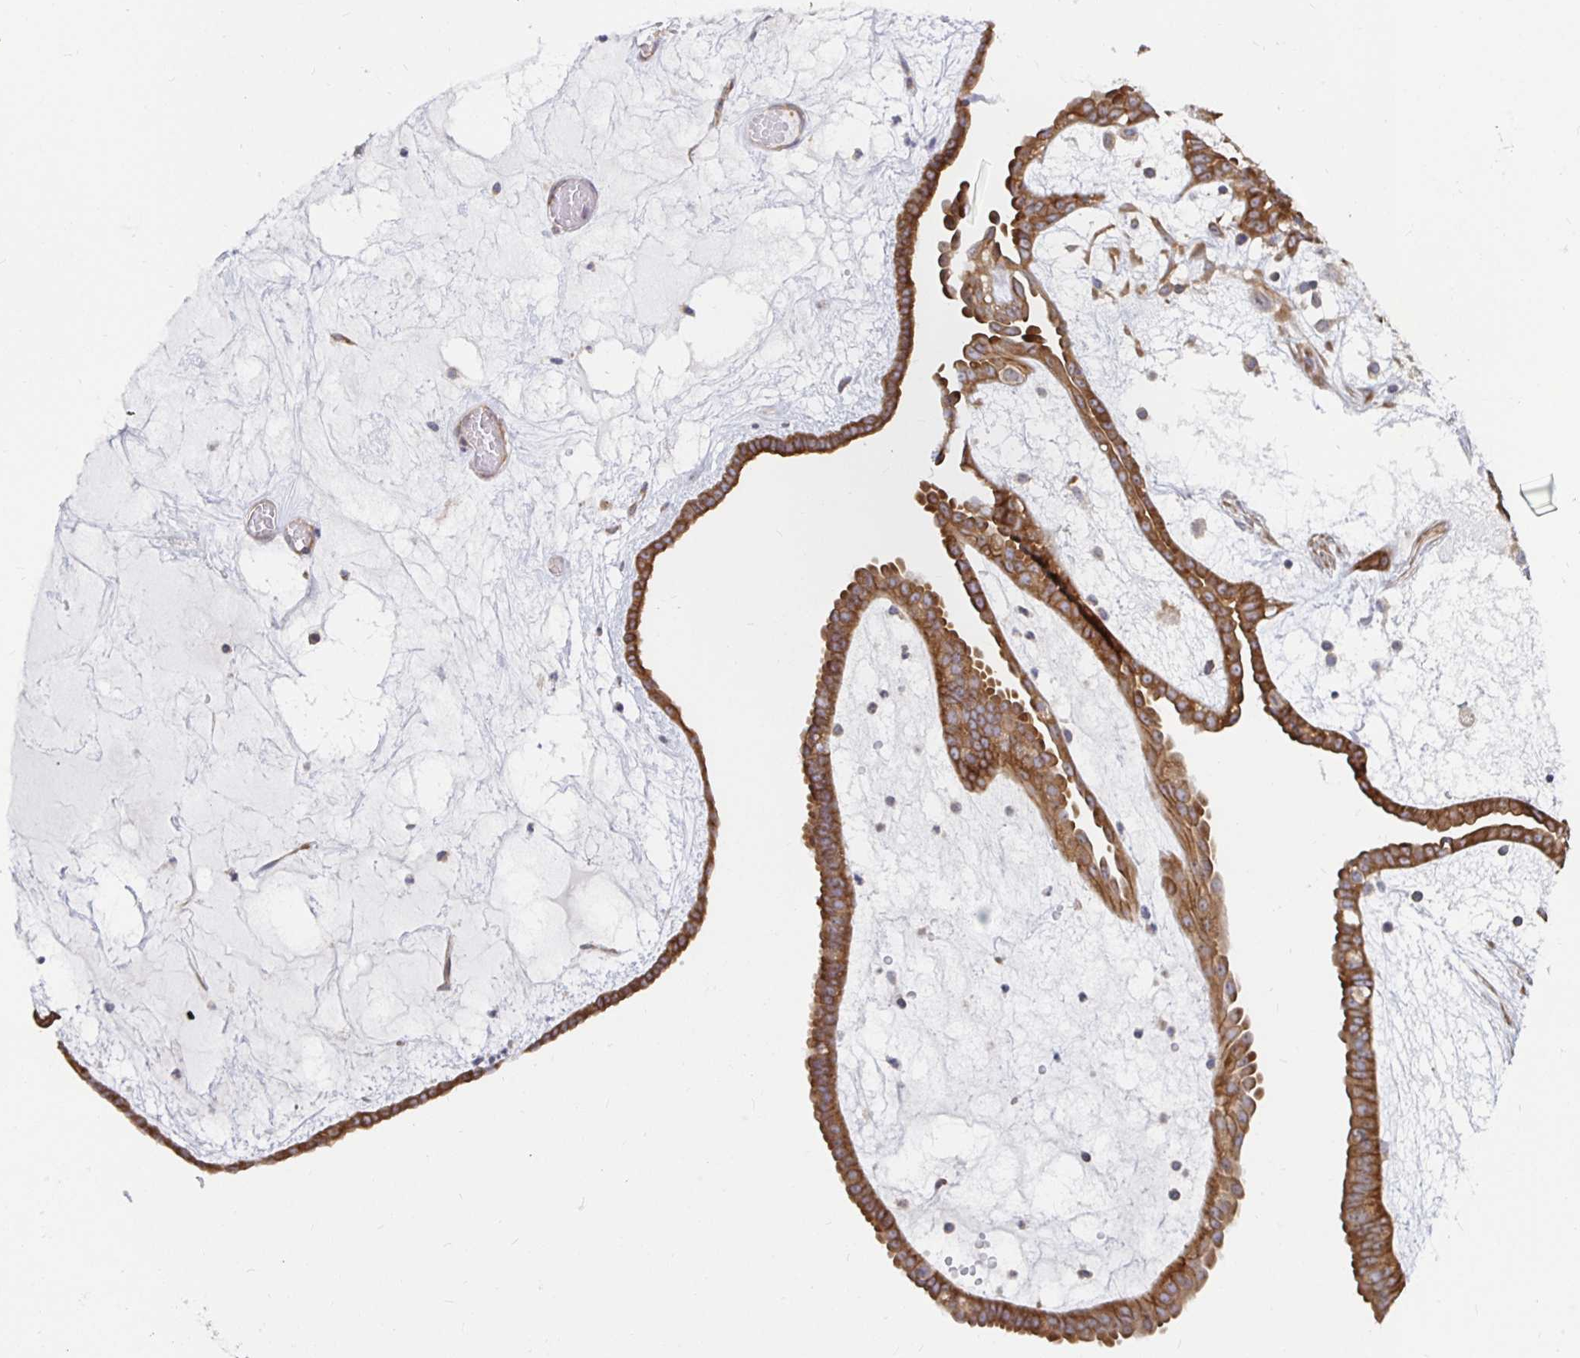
{"staining": {"intensity": "strong", "quantity": ">75%", "location": "cytoplasmic/membranous"}, "tissue": "ovarian cancer", "cell_type": "Tumor cells", "image_type": "cancer", "snomed": [{"axis": "morphology", "description": "Cystadenocarcinoma, serous, NOS"}, {"axis": "topography", "description": "Ovary"}], "caption": "Protein positivity by immunohistochemistry (IHC) shows strong cytoplasmic/membranous staining in approximately >75% of tumor cells in ovarian cancer (serous cystadenocarcinoma). (DAB (3,3'-diaminobenzidine) IHC with brightfield microscopy, high magnification).", "gene": "PDAP1", "patient": {"sex": "female", "age": 71}}